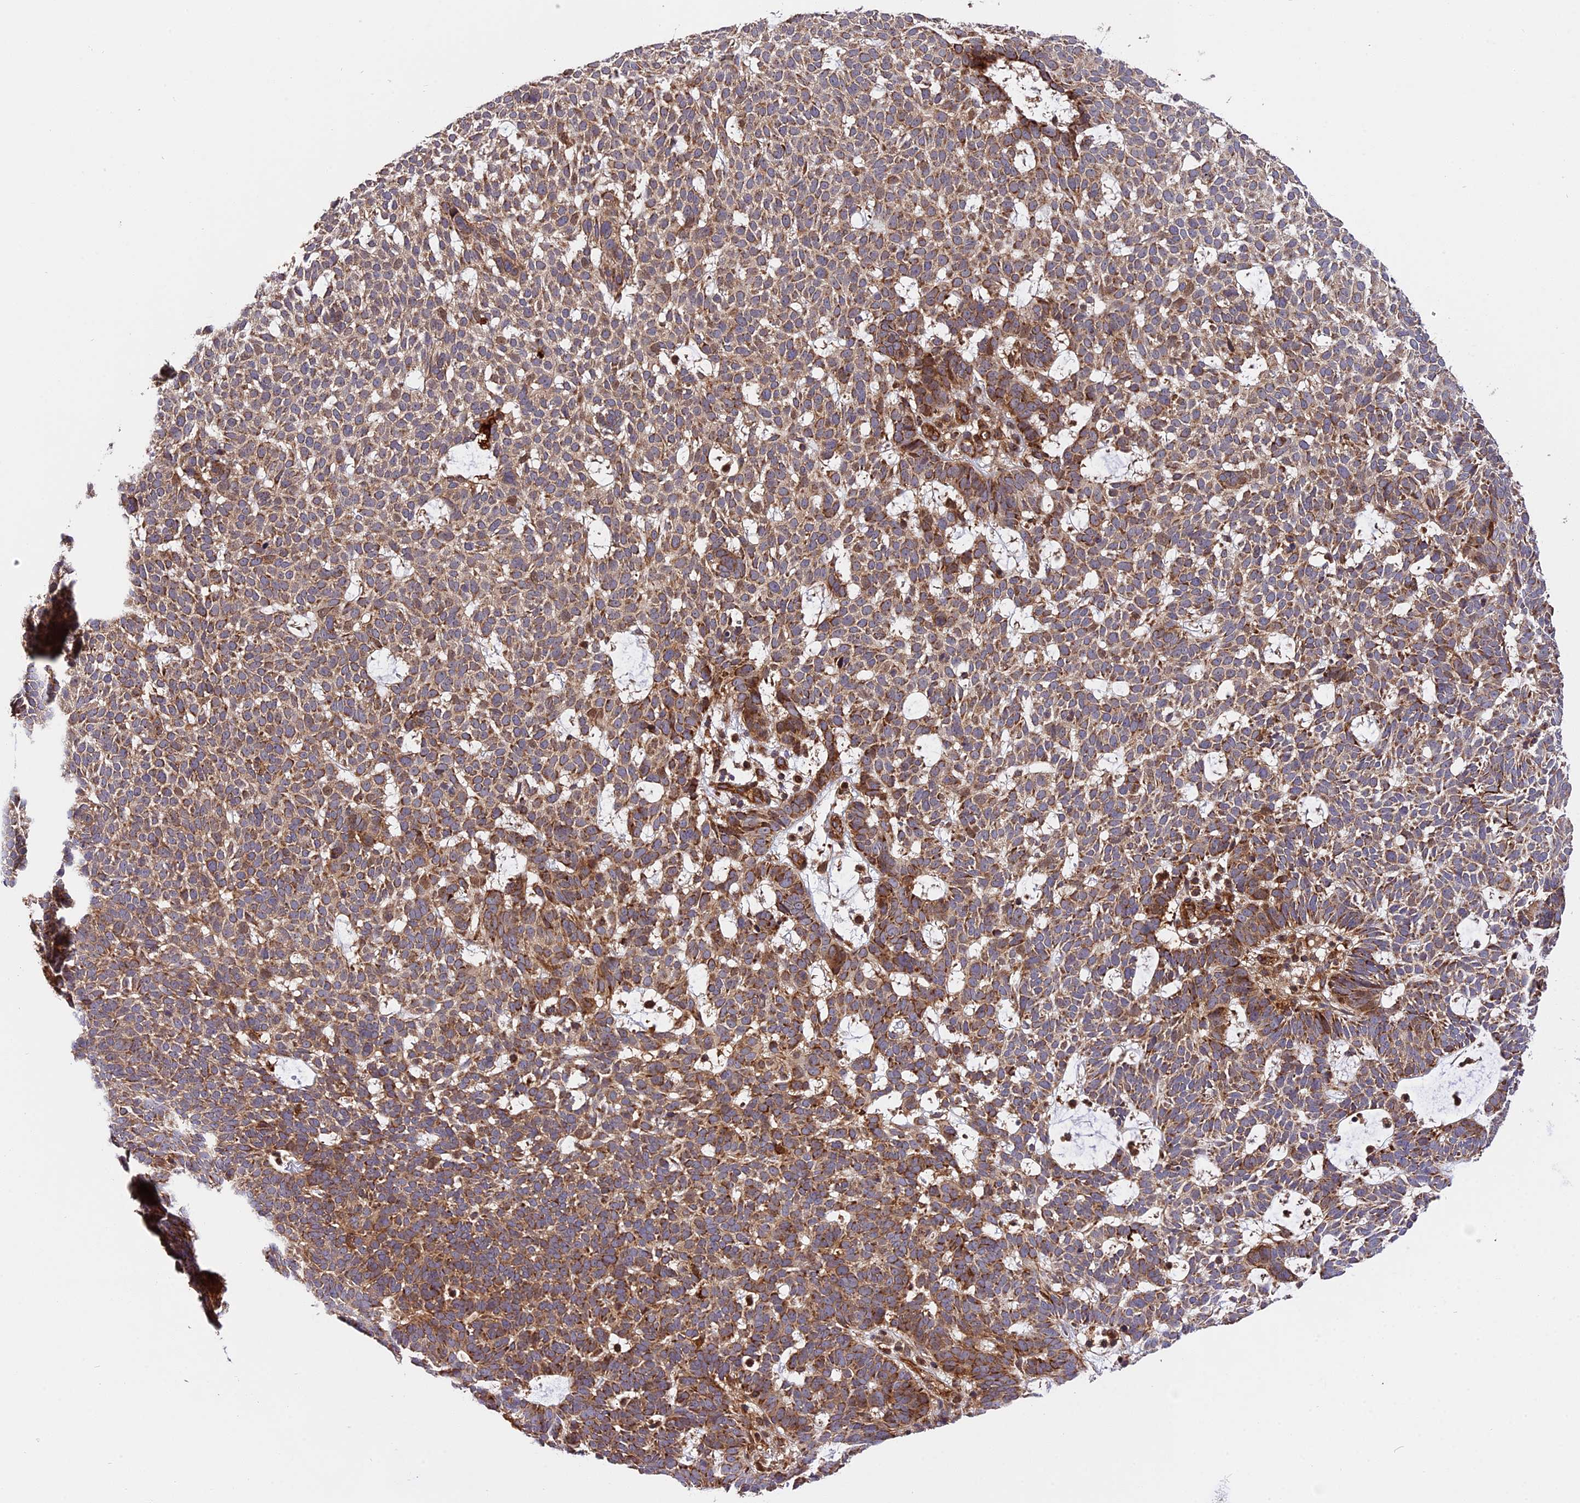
{"staining": {"intensity": "moderate", "quantity": ">75%", "location": "cytoplasmic/membranous"}, "tissue": "skin cancer", "cell_type": "Tumor cells", "image_type": "cancer", "snomed": [{"axis": "morphology", "description": "Basal cell carcinoma"}, {"axis": "topography", "description": "Skin"}], "caption": "IHC micrograph of neoplastic tissue: skin basal cell carcinoma stained using IHC displays medium levels of moderate protein expression localized specifically in the cytoplasmic/membranous of tumor cells, appearing as a cytoplasmic/membranous brown color.", "gene": "HERPUD1", "patient": {"sex": "female", "age": 78}}